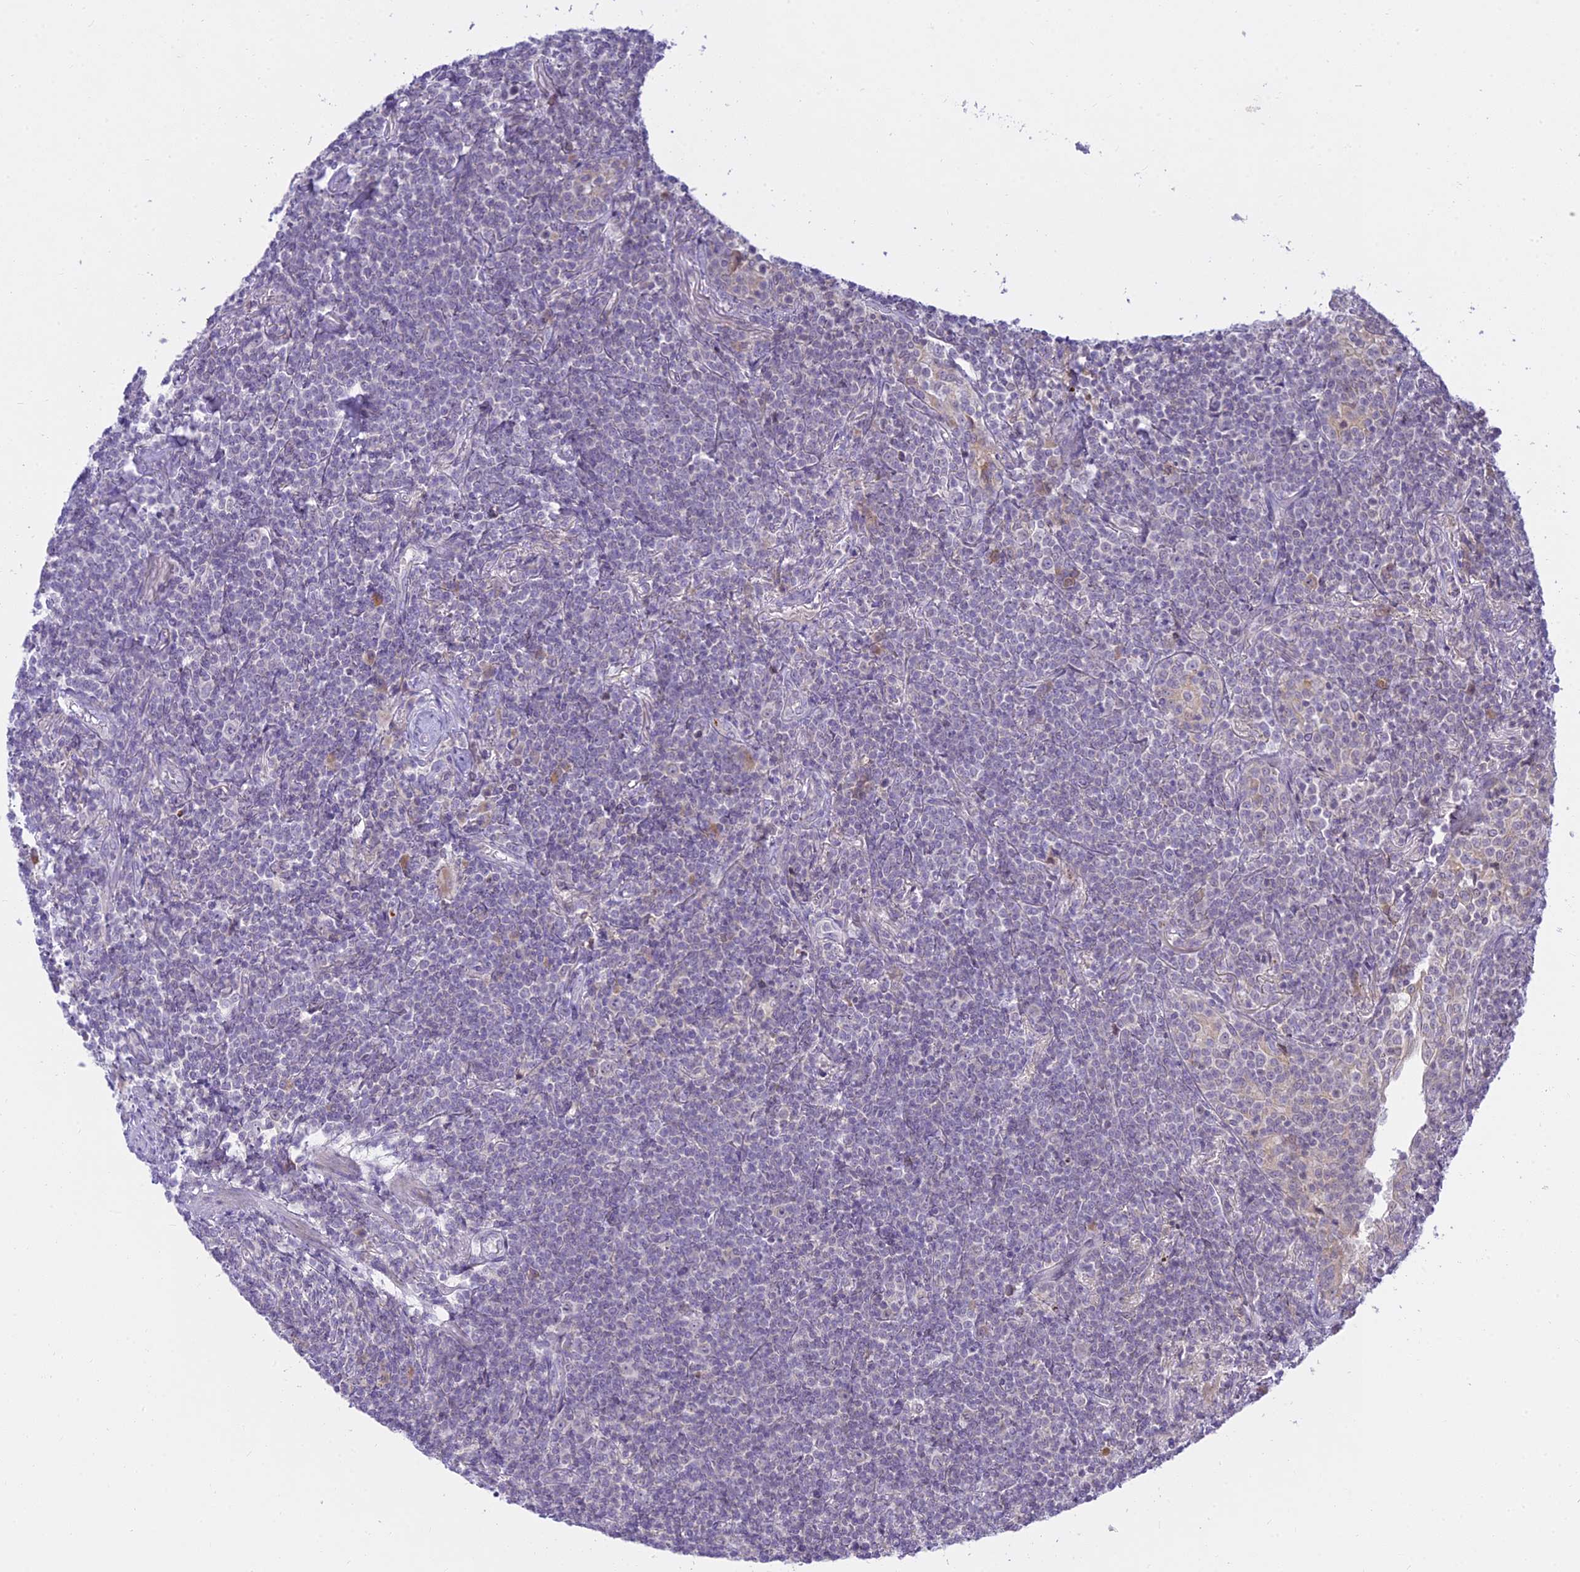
{"staining": {"intensity": "negative", "quantity": "none", "location": "none"}, "tissue": "lymphoma", "cell_type": "Tumor cells", "image_type": "cancer", "snomed": [{"axis": "morphology", "description": "Malignant lymphoma, non-Hodgkin's type, Low grade"}, {"axis": "topography", "description": "Lung"}], "caption": "Tumor cells show no significant protein positivity in malignant lymphoma, non-Hodgkin's type (low-grade).", "gene": "TMEM40", "patient": {"sex": "female", "age": 71}}